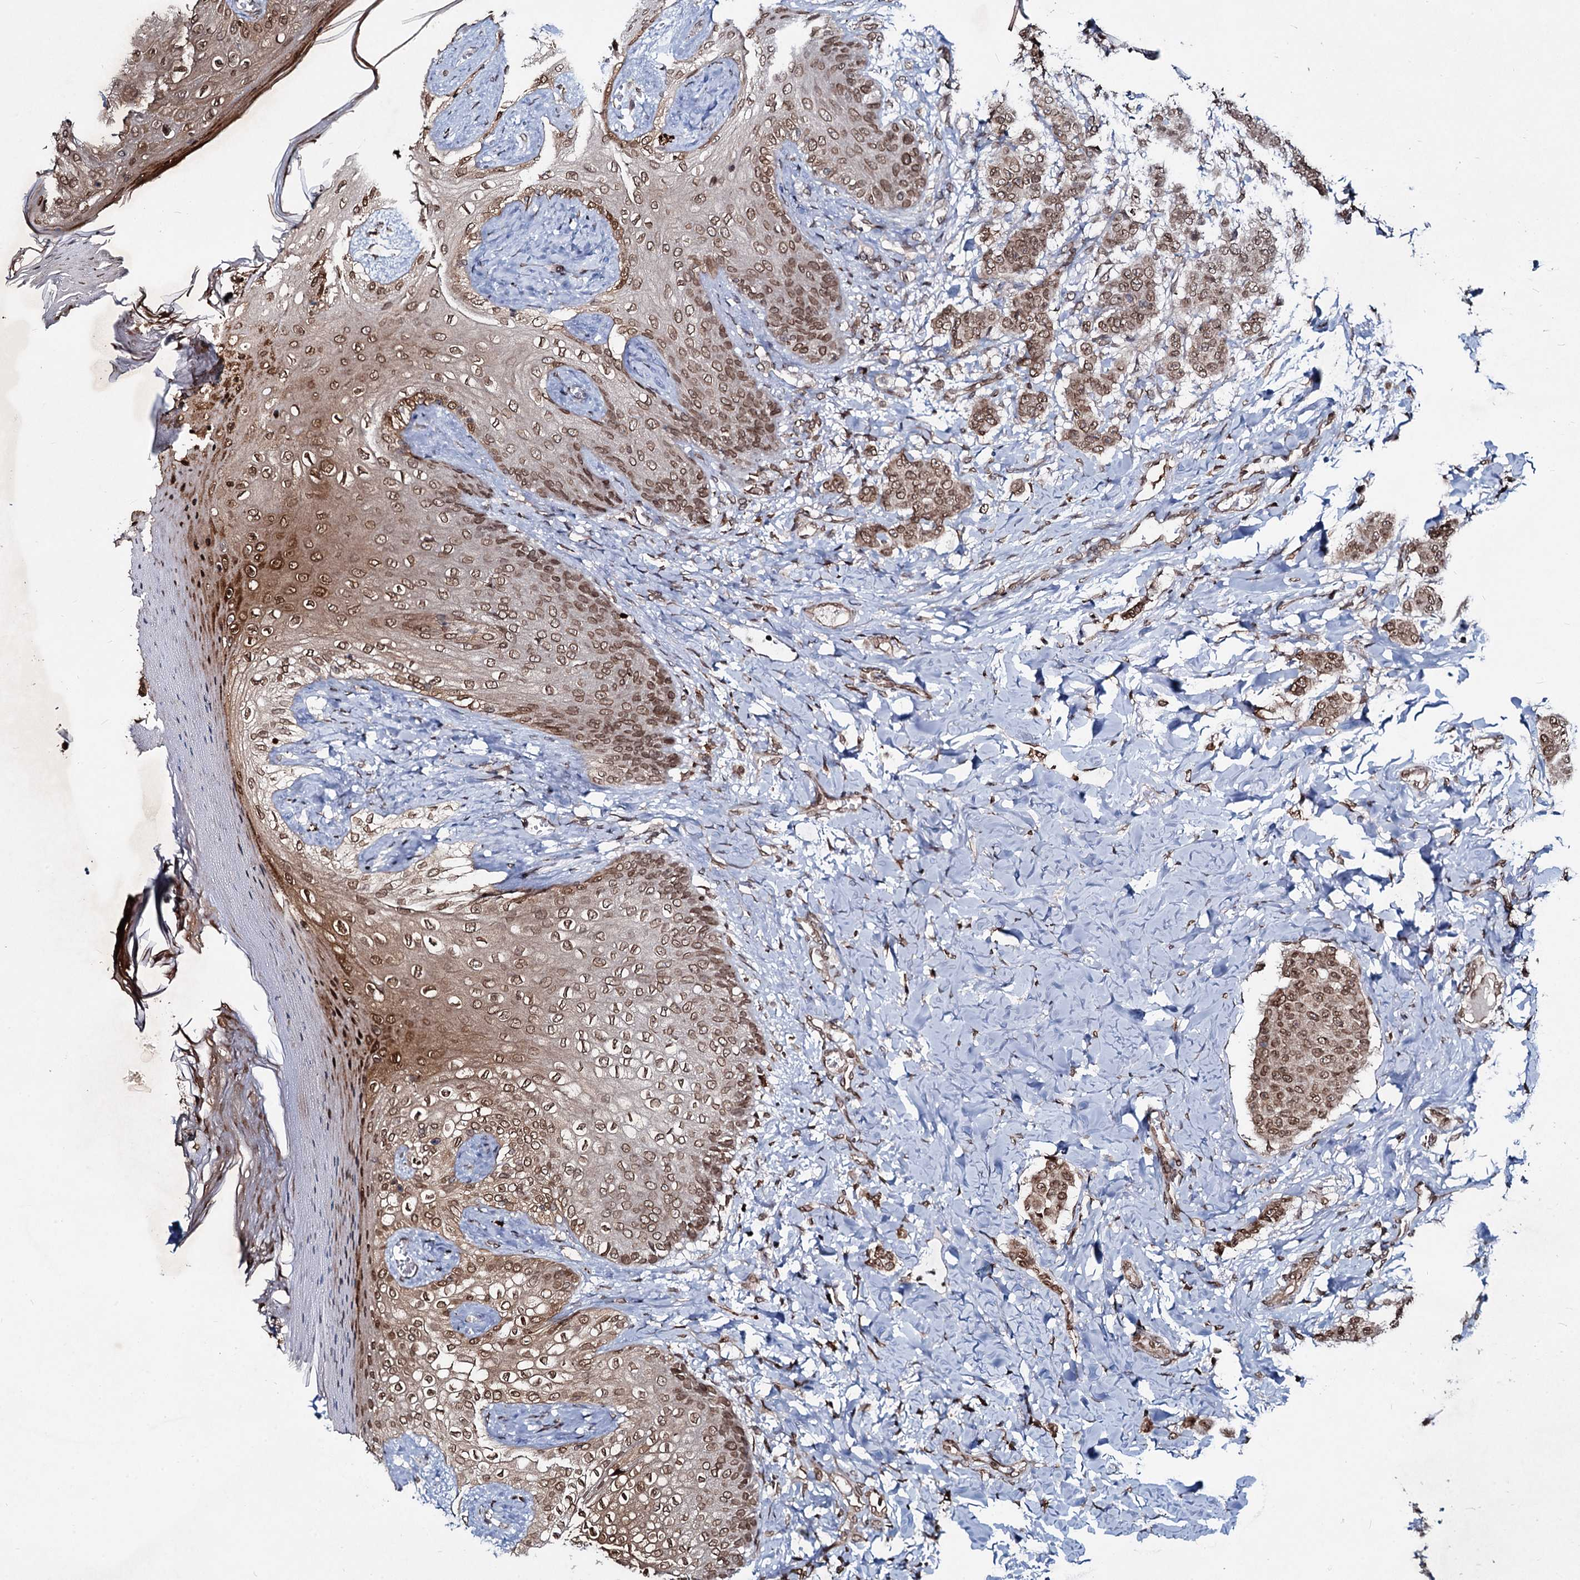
{"staining": {"intensity": "moderate", "quantity": ">75%", "location": "cytoplasmic/membranous,nuclear"}, "tissue": "breast cancer", "cell_type": "Tumor cells", "image_type": "cancer", "snomed": [{"axis": "morphology", "description": "Duct carcinoma"}, {"axis": "topography", "description": "Breast"}], "caption": "Protein staining of breast cancer (infiltrating ductal carcinoma) tissue reveals moderate cytoplasmic/membranous and nuclear staining in about >75% of tumor cells.", "gene": "RNF6", "patient": {"sex": "female", "age": 40}}